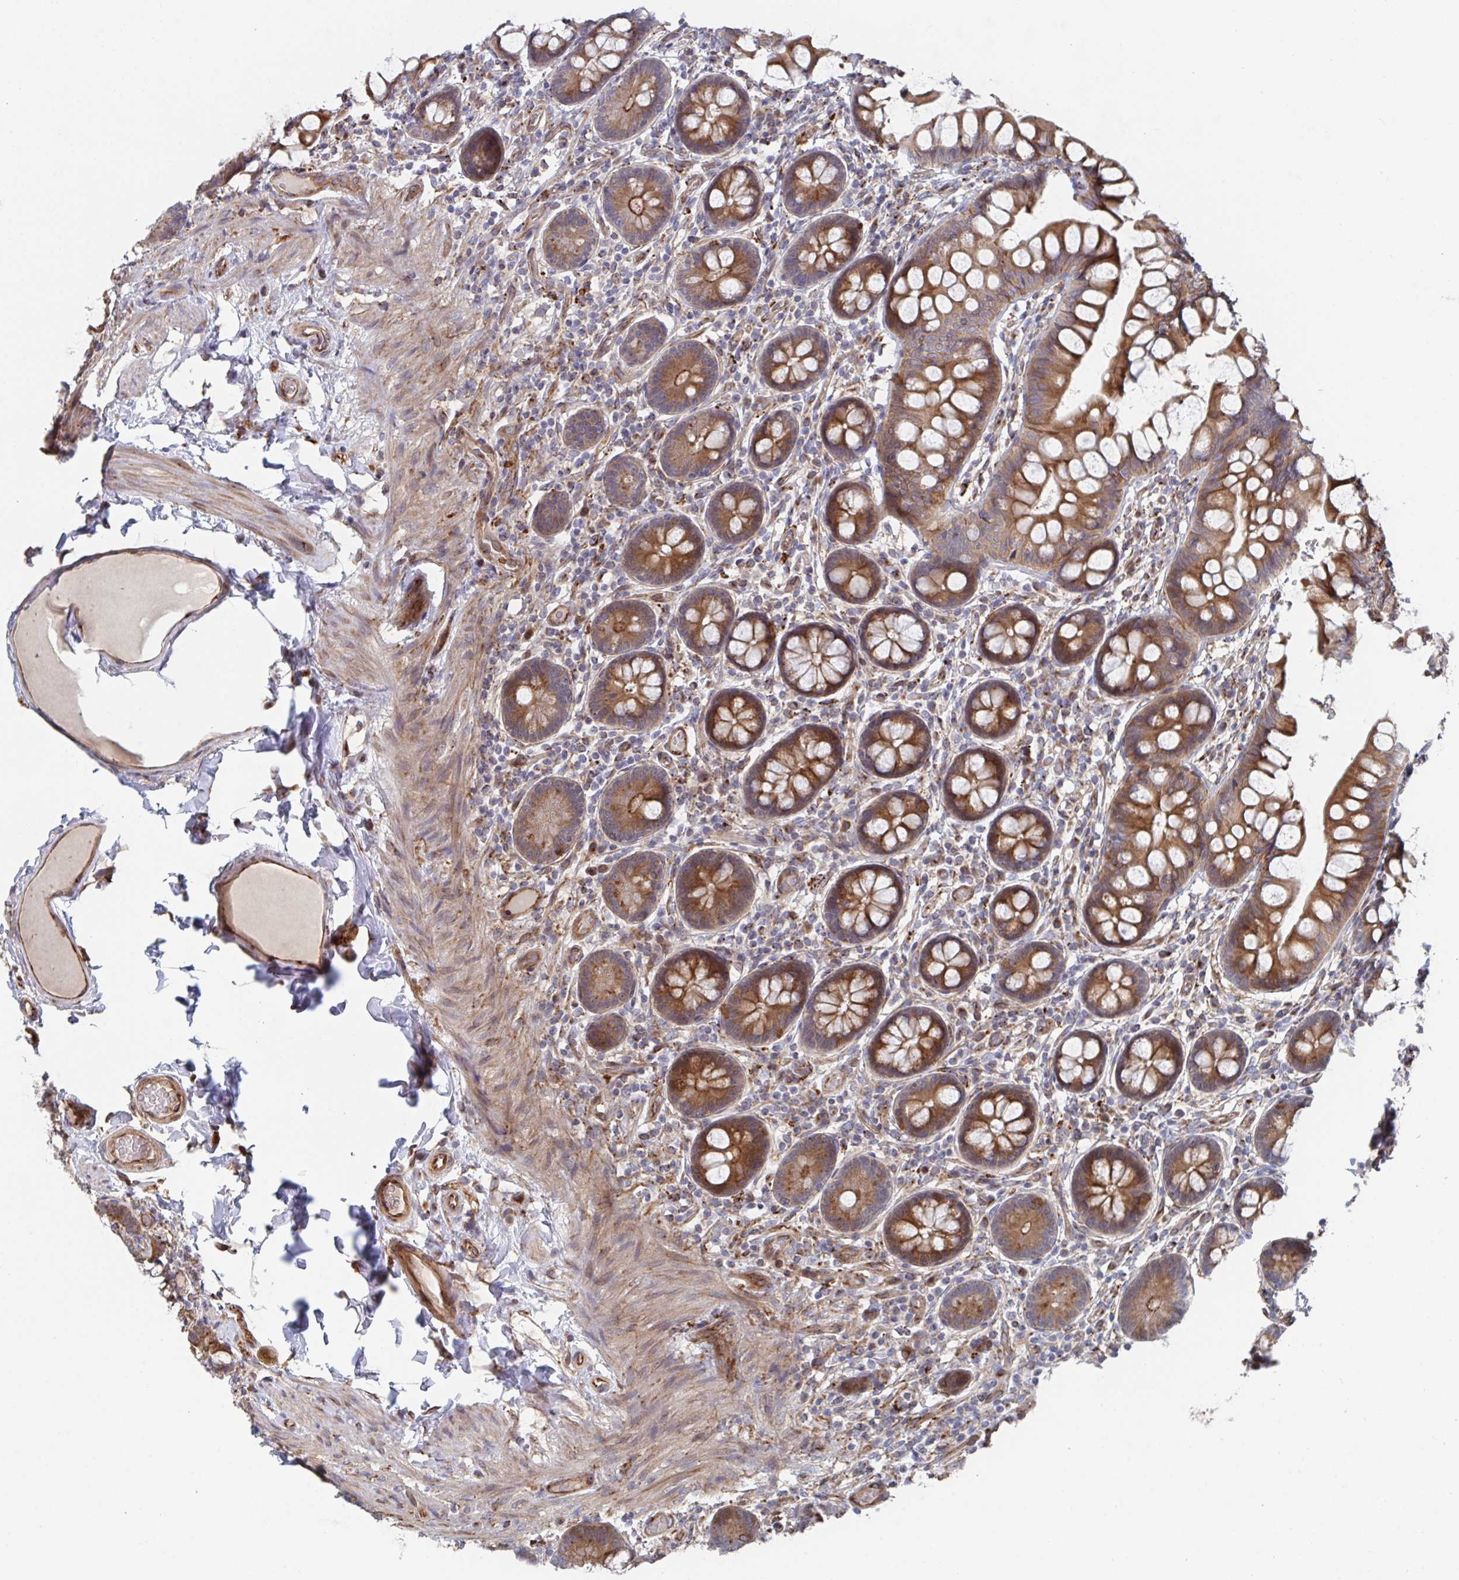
{"staining": {"intensity": "strong", "quantity": ">75%", "location": "cytoplasmic/membranous"}, "tissue": "small intestine", "cell_type": "Glandular cells", "image_type": "normal", "snomed": [{"axis": "morphology", "description": "Normal tissue, NOS"}, {"axis": "topography", "description": "Small intestine"}], "caption": "About >75% of glandular cells in normal small intestine exhibit strong cytoplasmic/membranous protein expression as visualized by brown immunohistochemical staining.", "gene": "FJX1", "patient": {"sex": "male", "age": 70}}